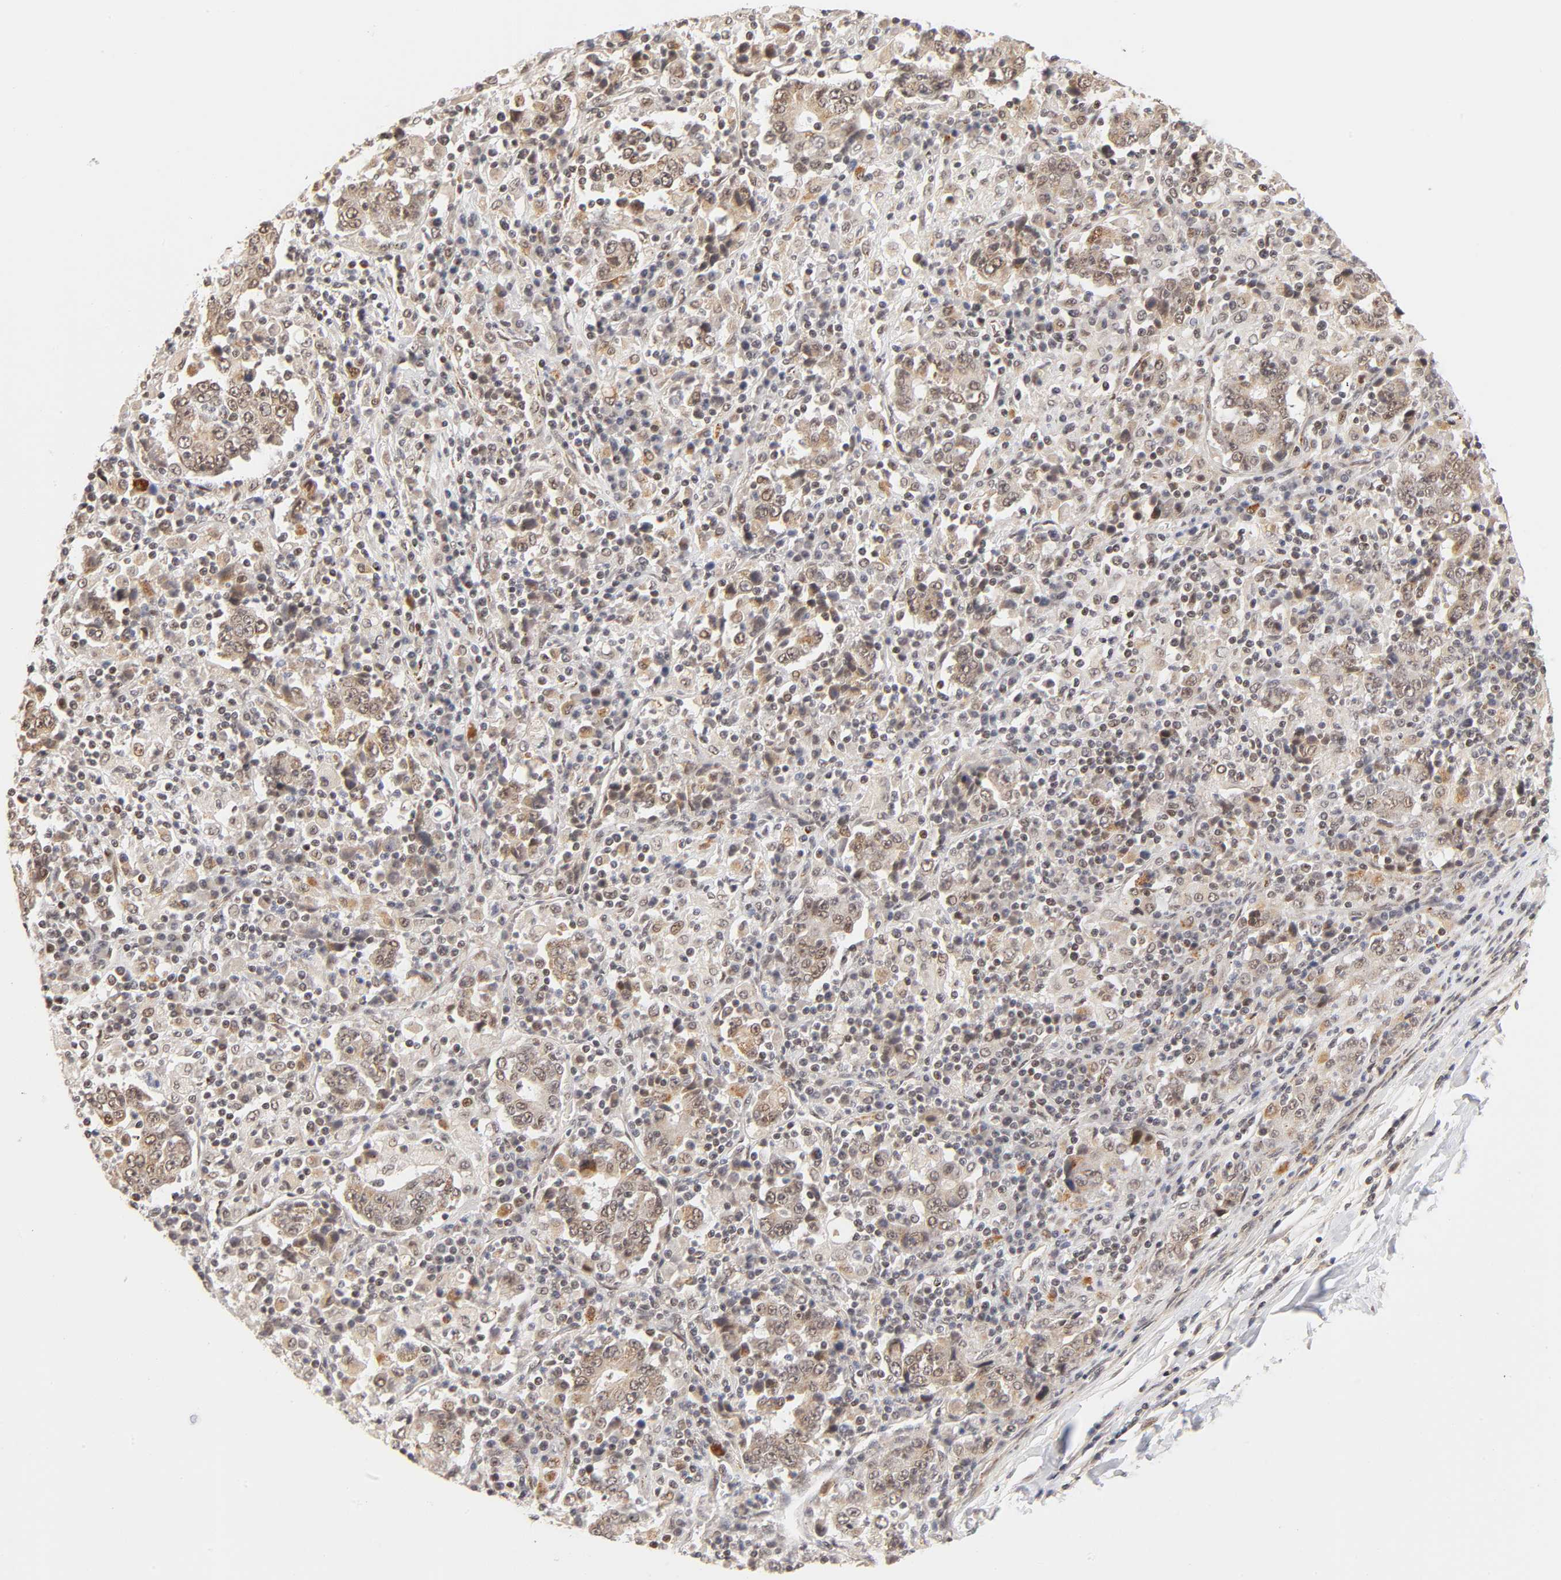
{"staining": {"intensity": "weak", "quantity": "25%-75%", "location": "cytoplasmic/membranous,nuclear"}, "tissue": "stomach cancer", "cell_type": "Tumor cells", "image_type": "cancer", "snomed": [{"axis": "morphology", "description": "Normal tissue, NOS"}, {"axis": "morphology", "description": "Adenocarcinoma, NOS"}, {"axis": "topography", "description": "Stomach, upper"}, {"axis": "topography", "description": "Stomach"}], "caption": "A brown stain labels weak cytoplasmic/membranous and nuclear staining of a protein in stomach cancer (adenocarcinoma) tumor cells.", "gene": "TAF10", "patient": {"sex": "male", "age": 59}}